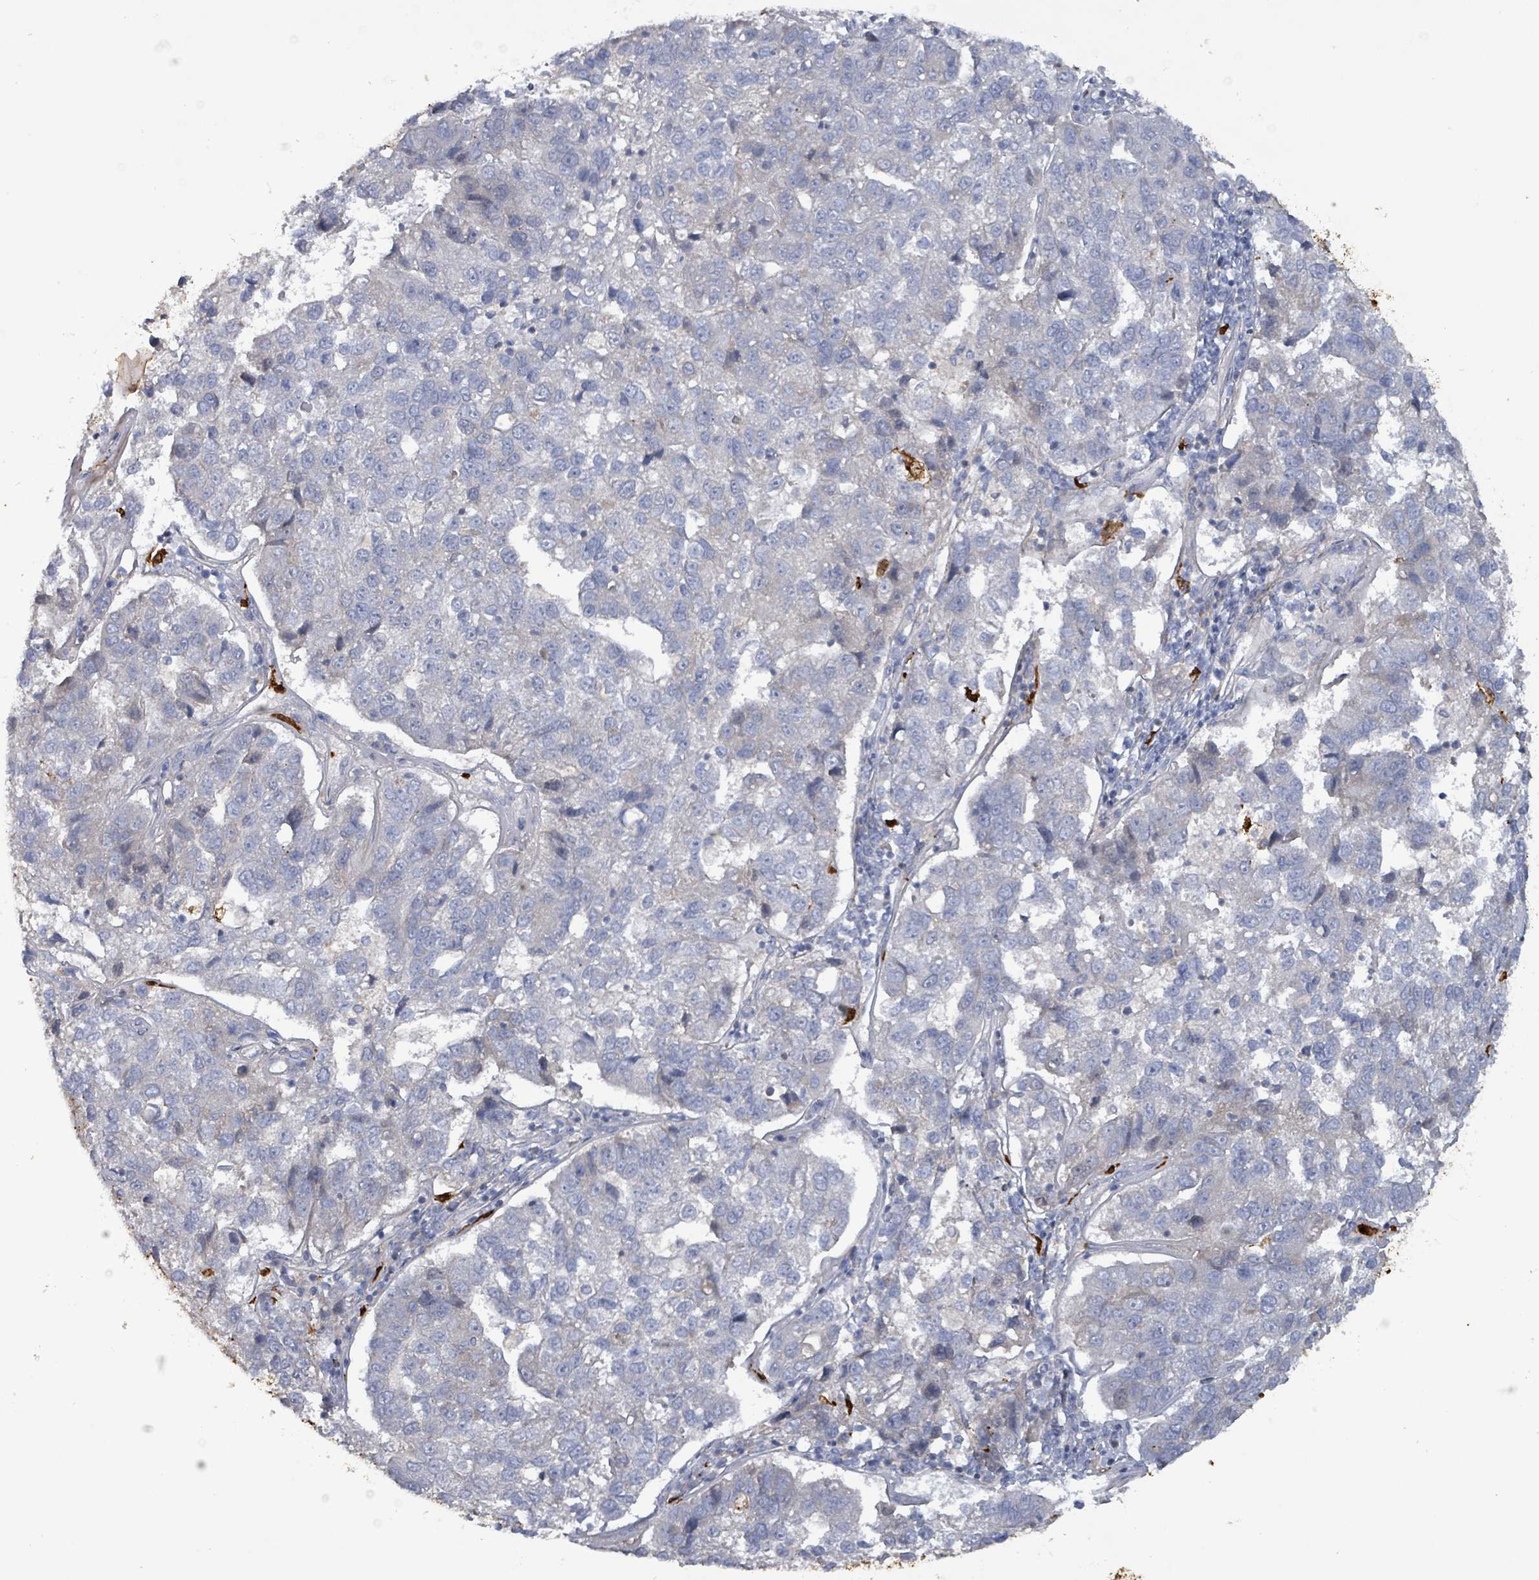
{"staining": {"intensity": "negative", "quantity": "none", "location": "none"}, "tissue": "pancreatic cancer", "cell_type": "Tumor cells", "image_type": "cancer", "snomed": [{"axis": "morphology", "description": "Adenocarcinoma, NOS"}, {"axis": "topography", "description": "Pancreas"}], "caption": "Pancreatic cancer was stained to show a protein in brown. There is no significant expression in tumor cells. The staining was performed using DAB (3,3'-diaminobenzidine) to visualize the protein expression in brown, while the nuclei were stained in blue with hematoxylin (Magnification: 20x).", "gene": "FAM210A", "patient": {"sex": "female", "age": 61}}